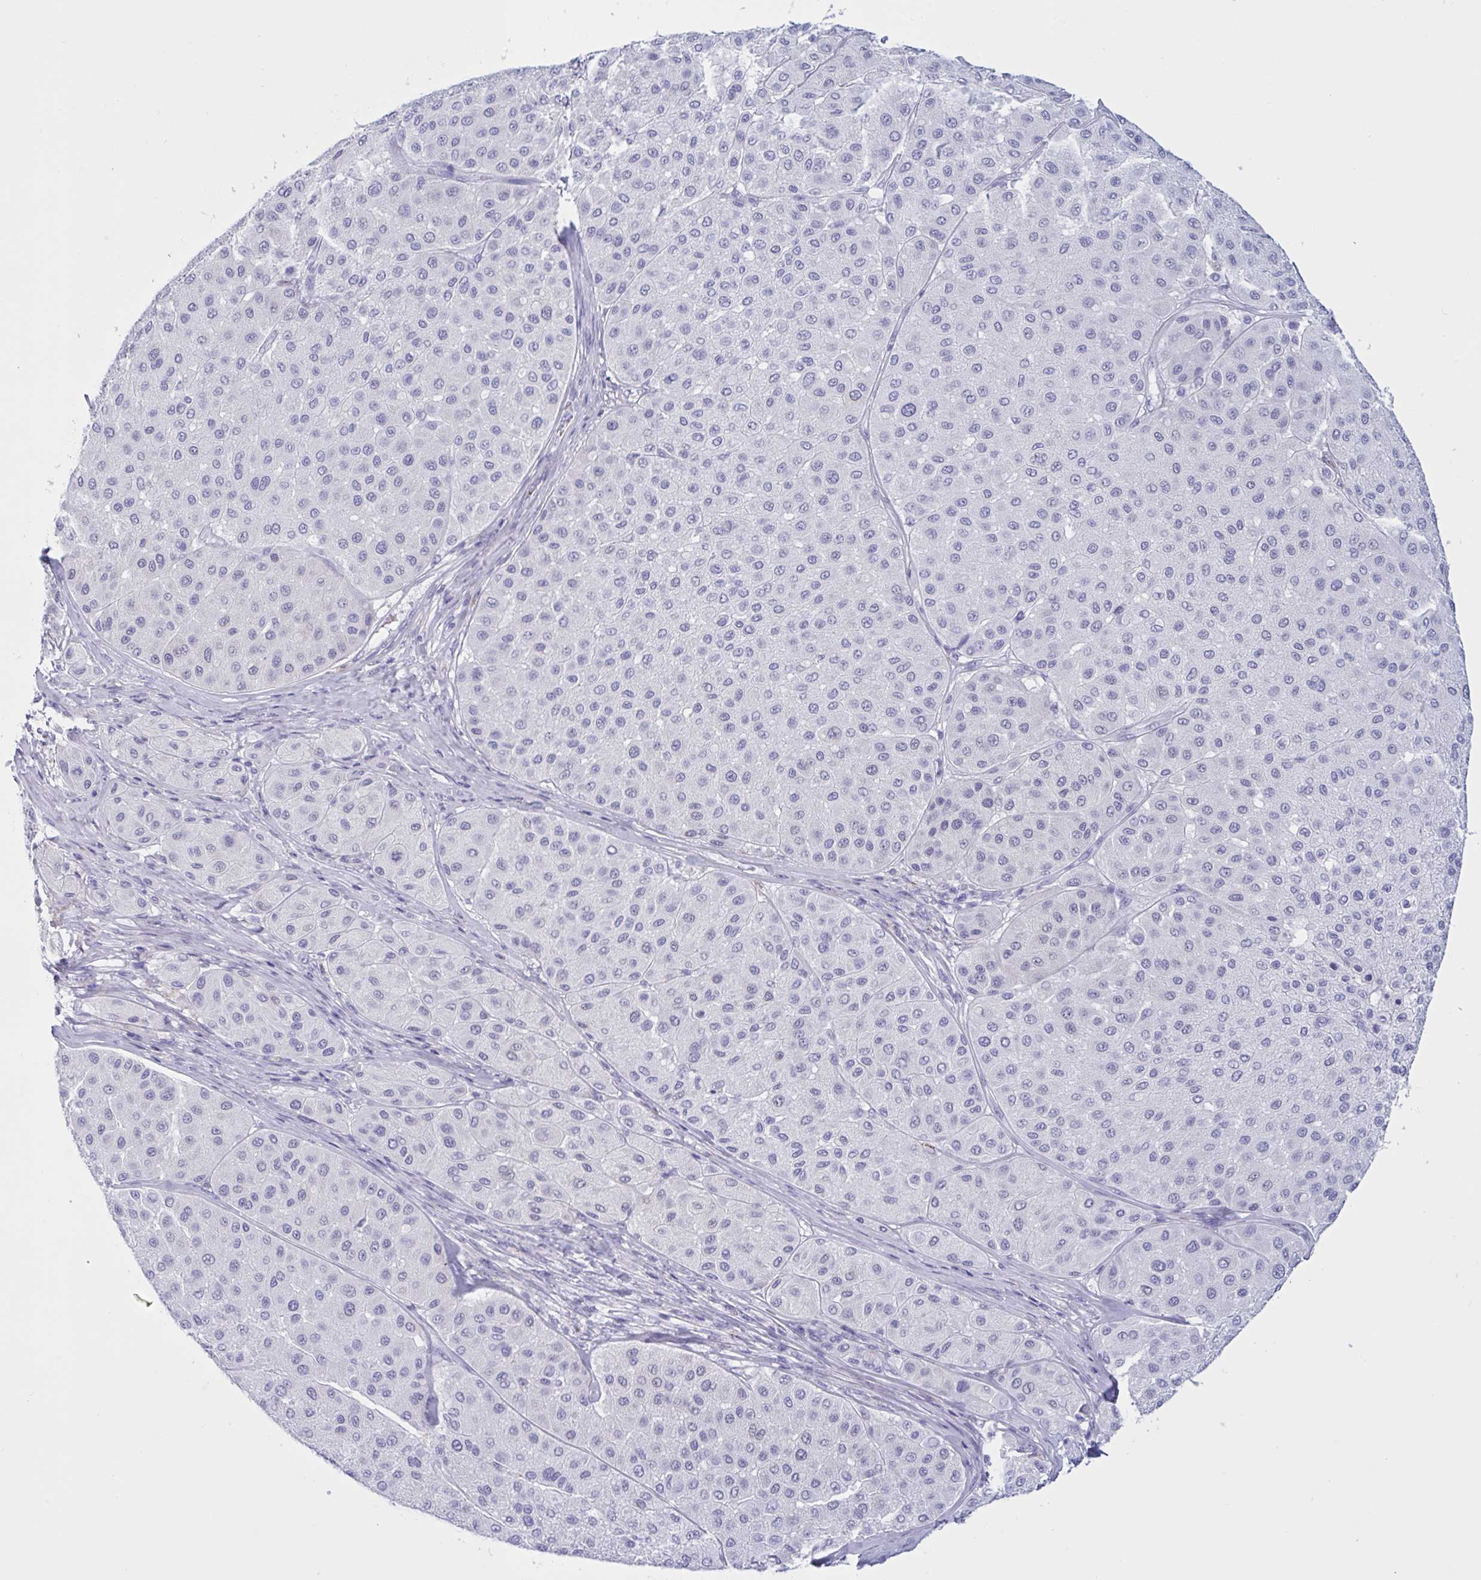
{"staining": {"intensity": "negative", "quantity": "none", "location": "none"}, "tissue": "melanoma", "cell_type": "Tumor cells", "image_type": "cancer", "snomed": [{"axis": "morphology", "description": "Malignant melanoma, Metastatic site"}, {"axis": "topography", "description": "Smooth muscle"}], "caption": "Image shows no protein staining in tumor cells of melanoma tissue.", "gene": "OXLD1", "patient": {"sex": "male", "age": 41}}